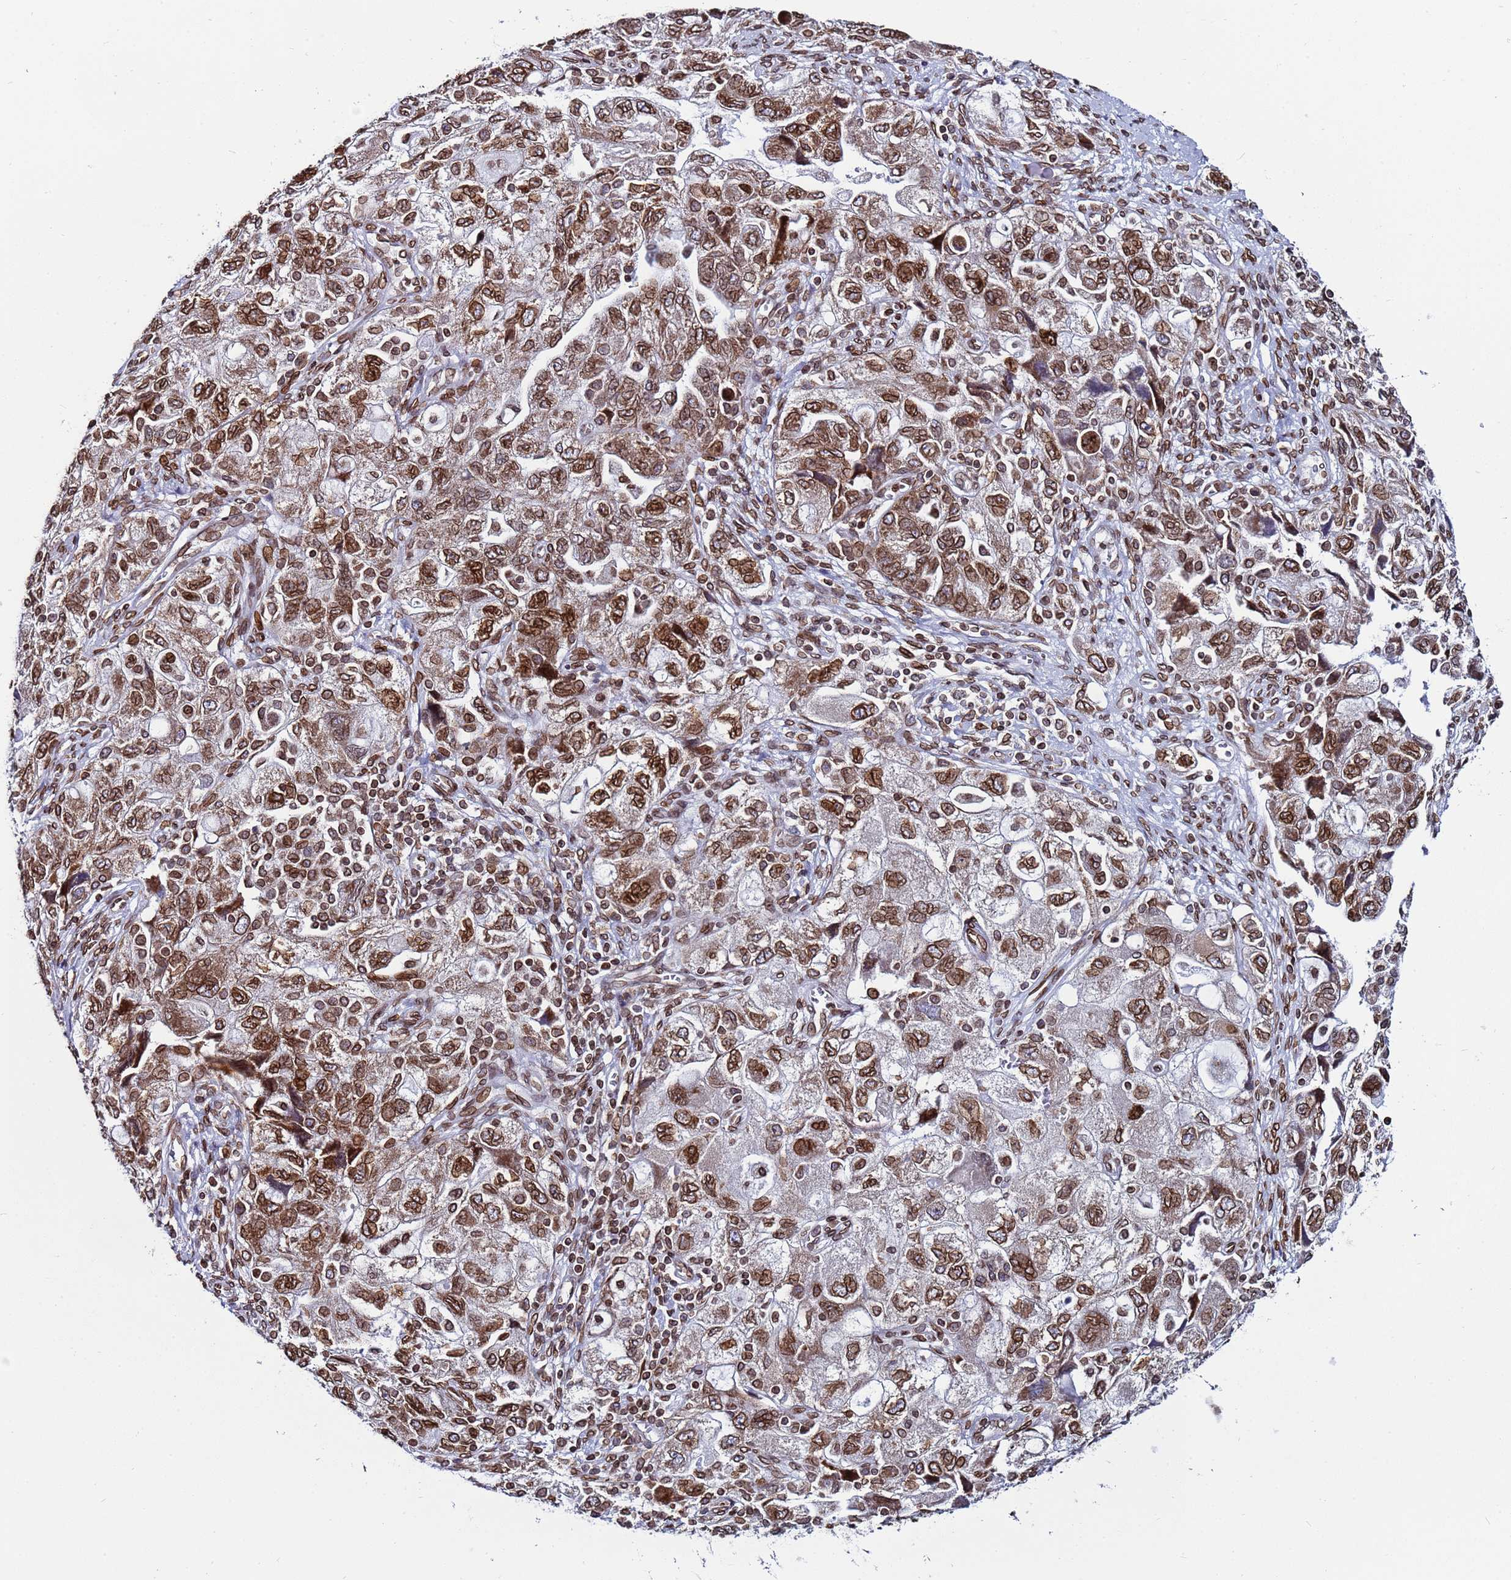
{"staining": {"intensity": "moderate", "quantity": ">75%", "location": "cytoplasmic/membranous,nuclear"}, "tissue": "ovarian cancer", "cell_type": "Tumor cells", "image_type": "cancer", "snomed": [{"axis": "morphology", "description": "Carcinoma, NOS"}, {"axis": "morphology", "description": "Cystadenocarcinoma, serous, NOS"}, {"axis": "topography", "description": "Ovary"}], "caption": "An IHC photomicrograph of neoplastic tissue is shown. Protein staining in brown highlights moderate cytoplasmic/membranous and nuclear positivity in ovarian carcinoma within tumor cells. (DAB = brown stain, brightfield microscopy at high magnification).", "gene": "TOR1AIP1", "patient": {"sex": "female", "age": 69}}